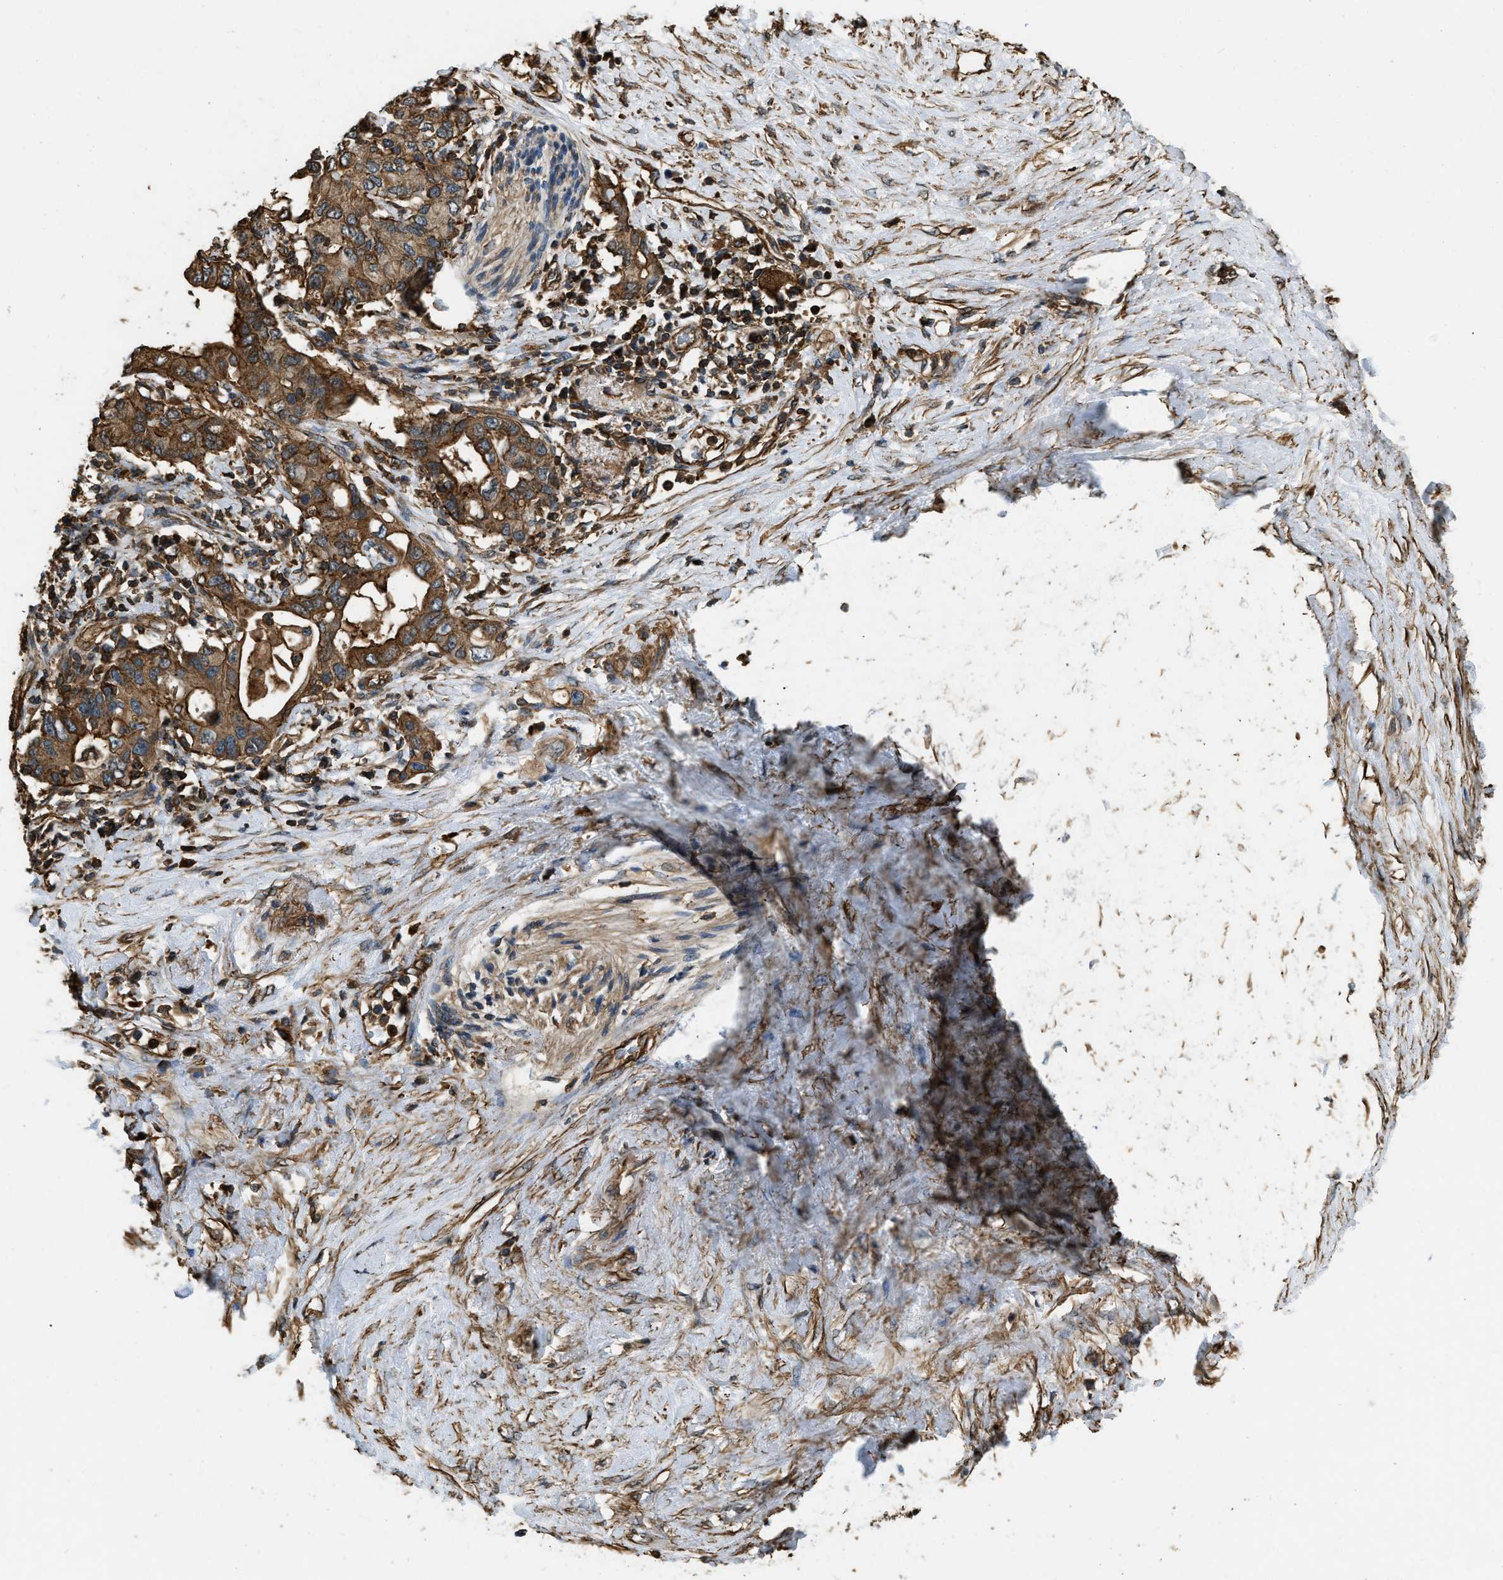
{"staining": {"intensity": "strong", "quantity": ">75%", "location": "cytoplasmic/membranous"}, "tissue": "pancreatic cancer", "cell_type": "Tumor cells", "image_type": "cancer", "snomed": [{"axis": "morphology", "description": "Adenocarcinoma, NOS"}, {"axis": "topography", "description": "Pancreas"}], "caption": "Immunohistochemical staining of adenocarcinoma (pancreatic) shows strong cytoplasmic/membranous protein expression in about >75% of tumor cells.", "gene": "YARS1", "patient": {"sex": "female", "age": 56}}